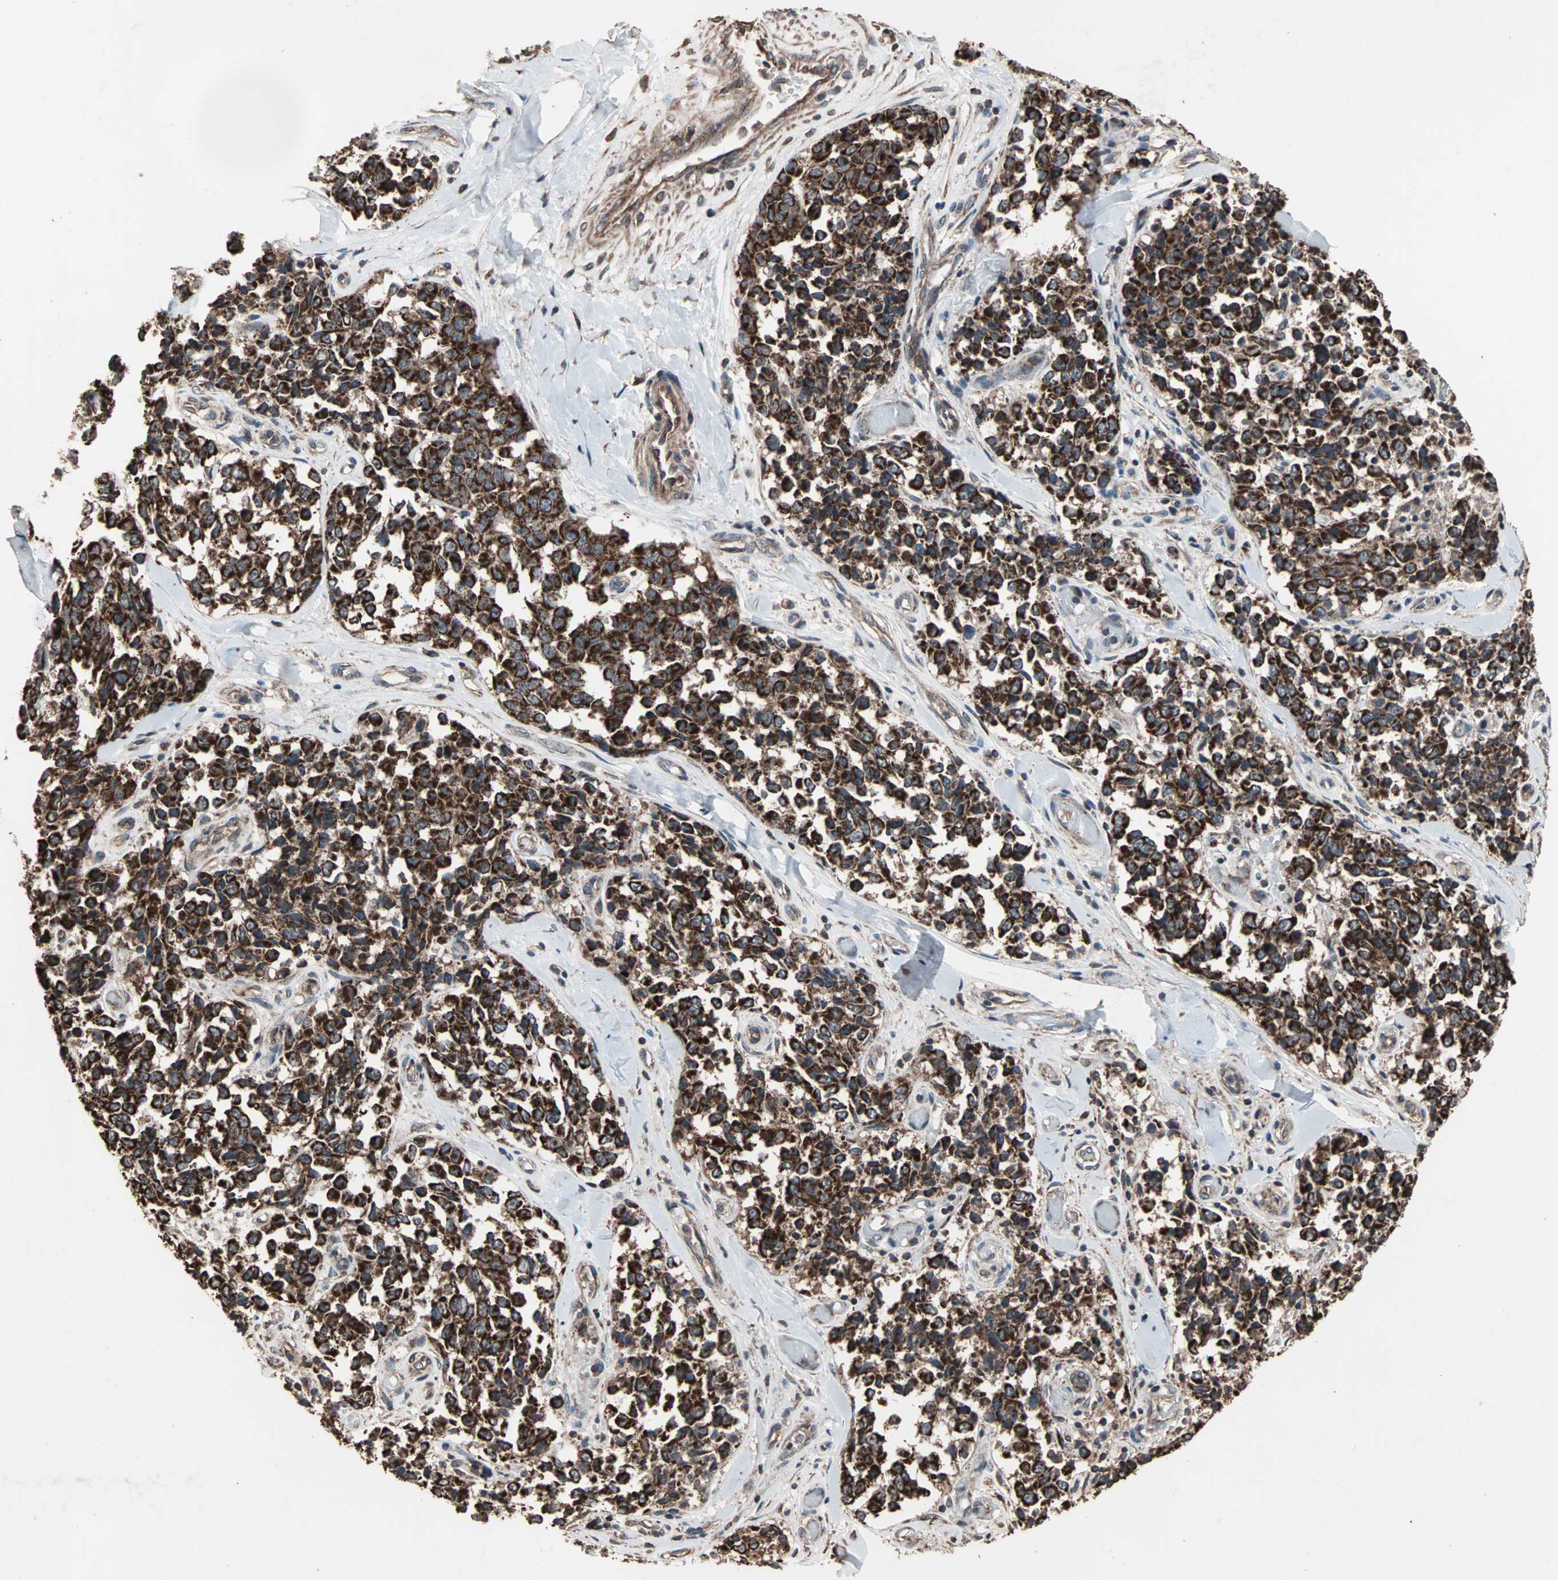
{"staining": {"intensity": "strong", "quantity": ">75%", "location": "cytoplasmic/membranous"}, "tissue": "melanoma", "cell_type": "Tumor cells", "image_type": "cancer", "snomed": [{"axis": "morphology", "description": "Malignant melanoma, NOS"}, {"axis": "topography", "description": "Skin"}], "caption": "Malignant melanoma was stained to show a protein in brown. There is high levels of strong cytoplasmic/membranous expression in approximately >75% of tumor cells.", "gene": "MRPL2", "patient": {"sex": "female", "age": 64}}